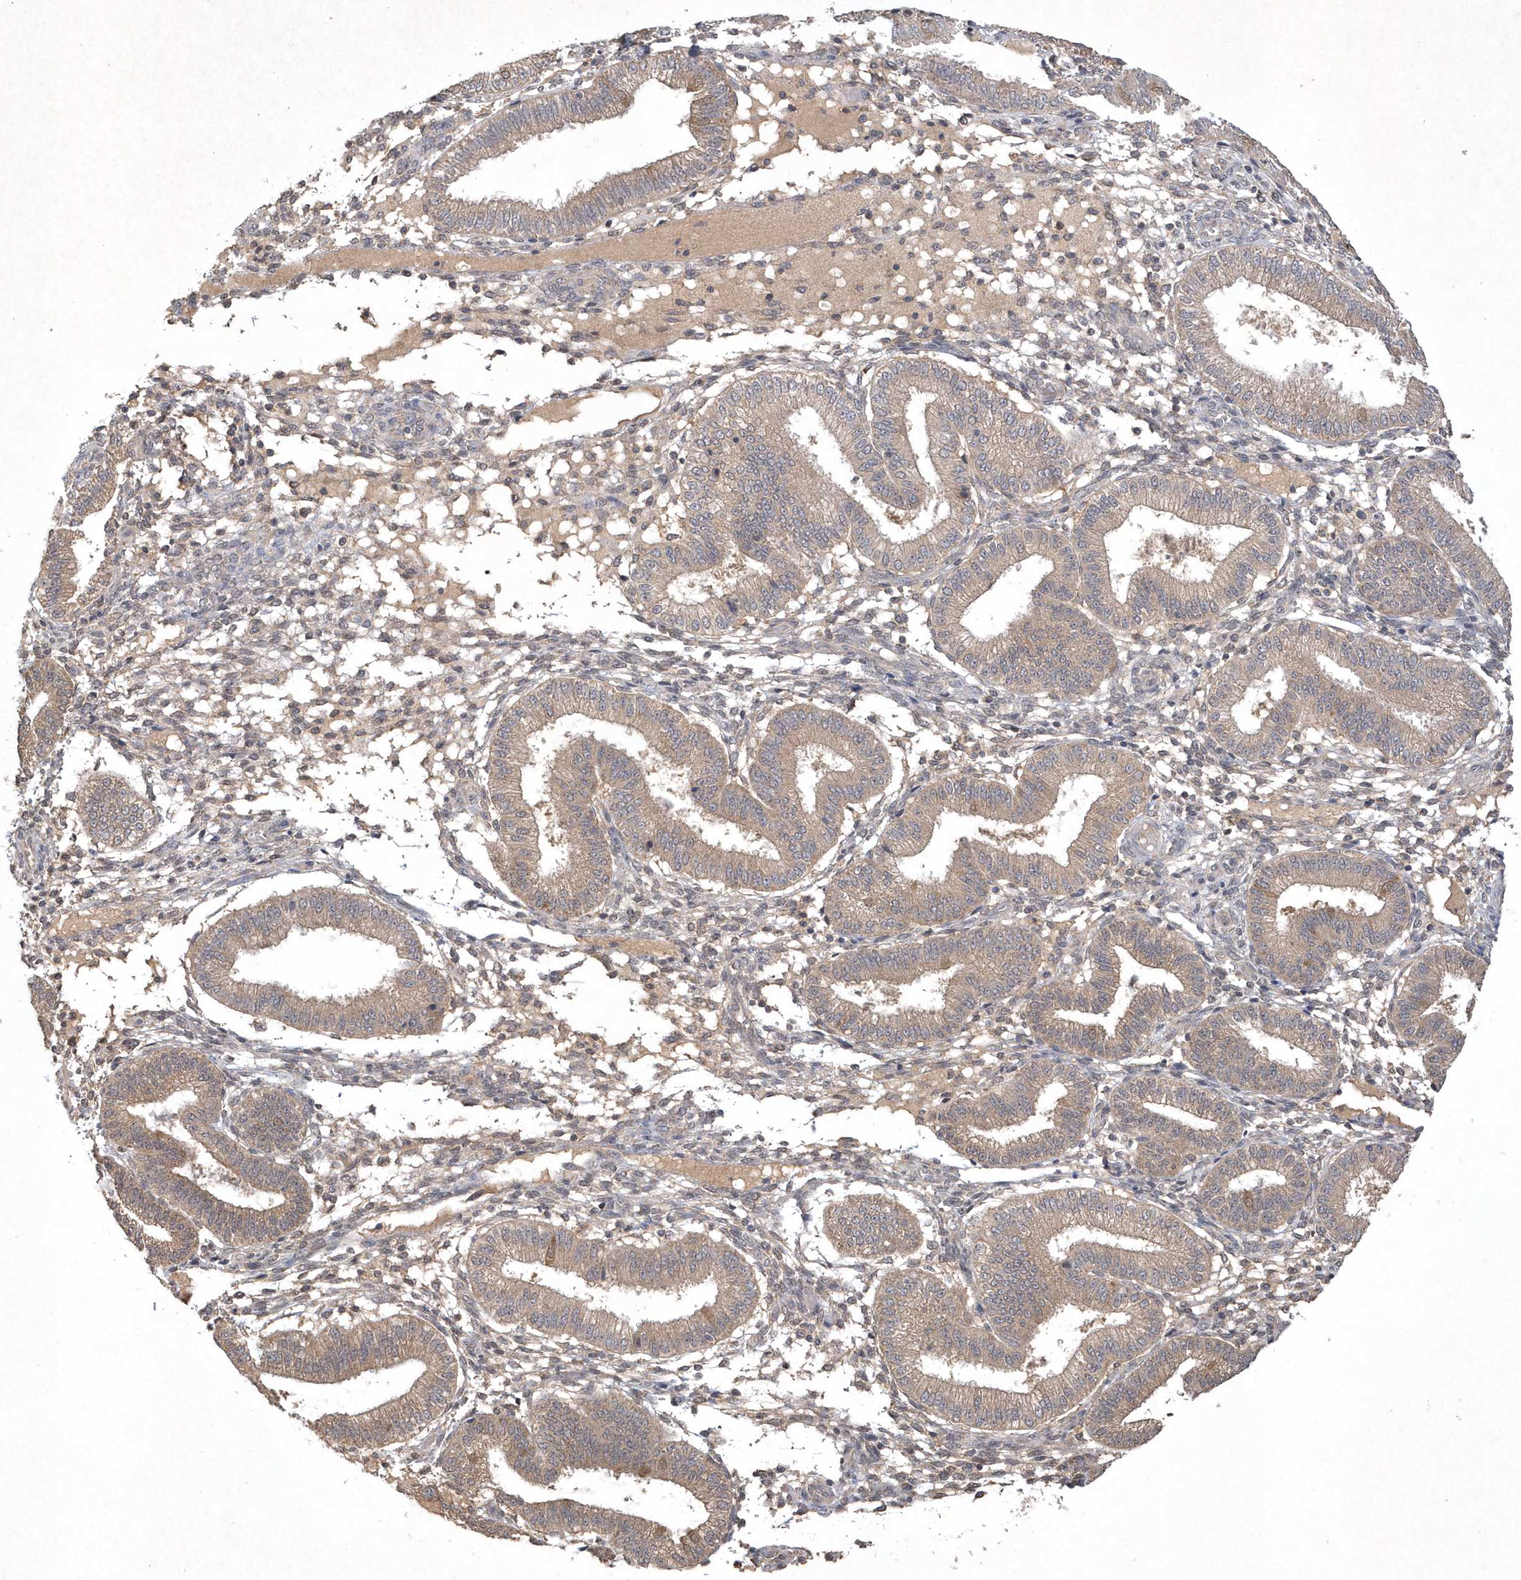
{"staining": {"intensity": "weak", "quantity": "<25%", "location": "cytoplasmic/membranous"}, "tissue": "endometrium", "cell_type": "Cells in endometrial stroma", "image_type": "normal", "snomed": [{"axis": "morphology", "description": "Normal tissue, NOS"}, {"axis": "topography", "description": "Endometrium"}], "caption": "DAB (3,3'-diaminobenzidine) immunohistochemical staining of unremarkable endometrium demonstrates no significant positivity in cells in endometrial stroma.", "gene": "AKR7A2", "patient": {"sex": "female", "age": 39}}